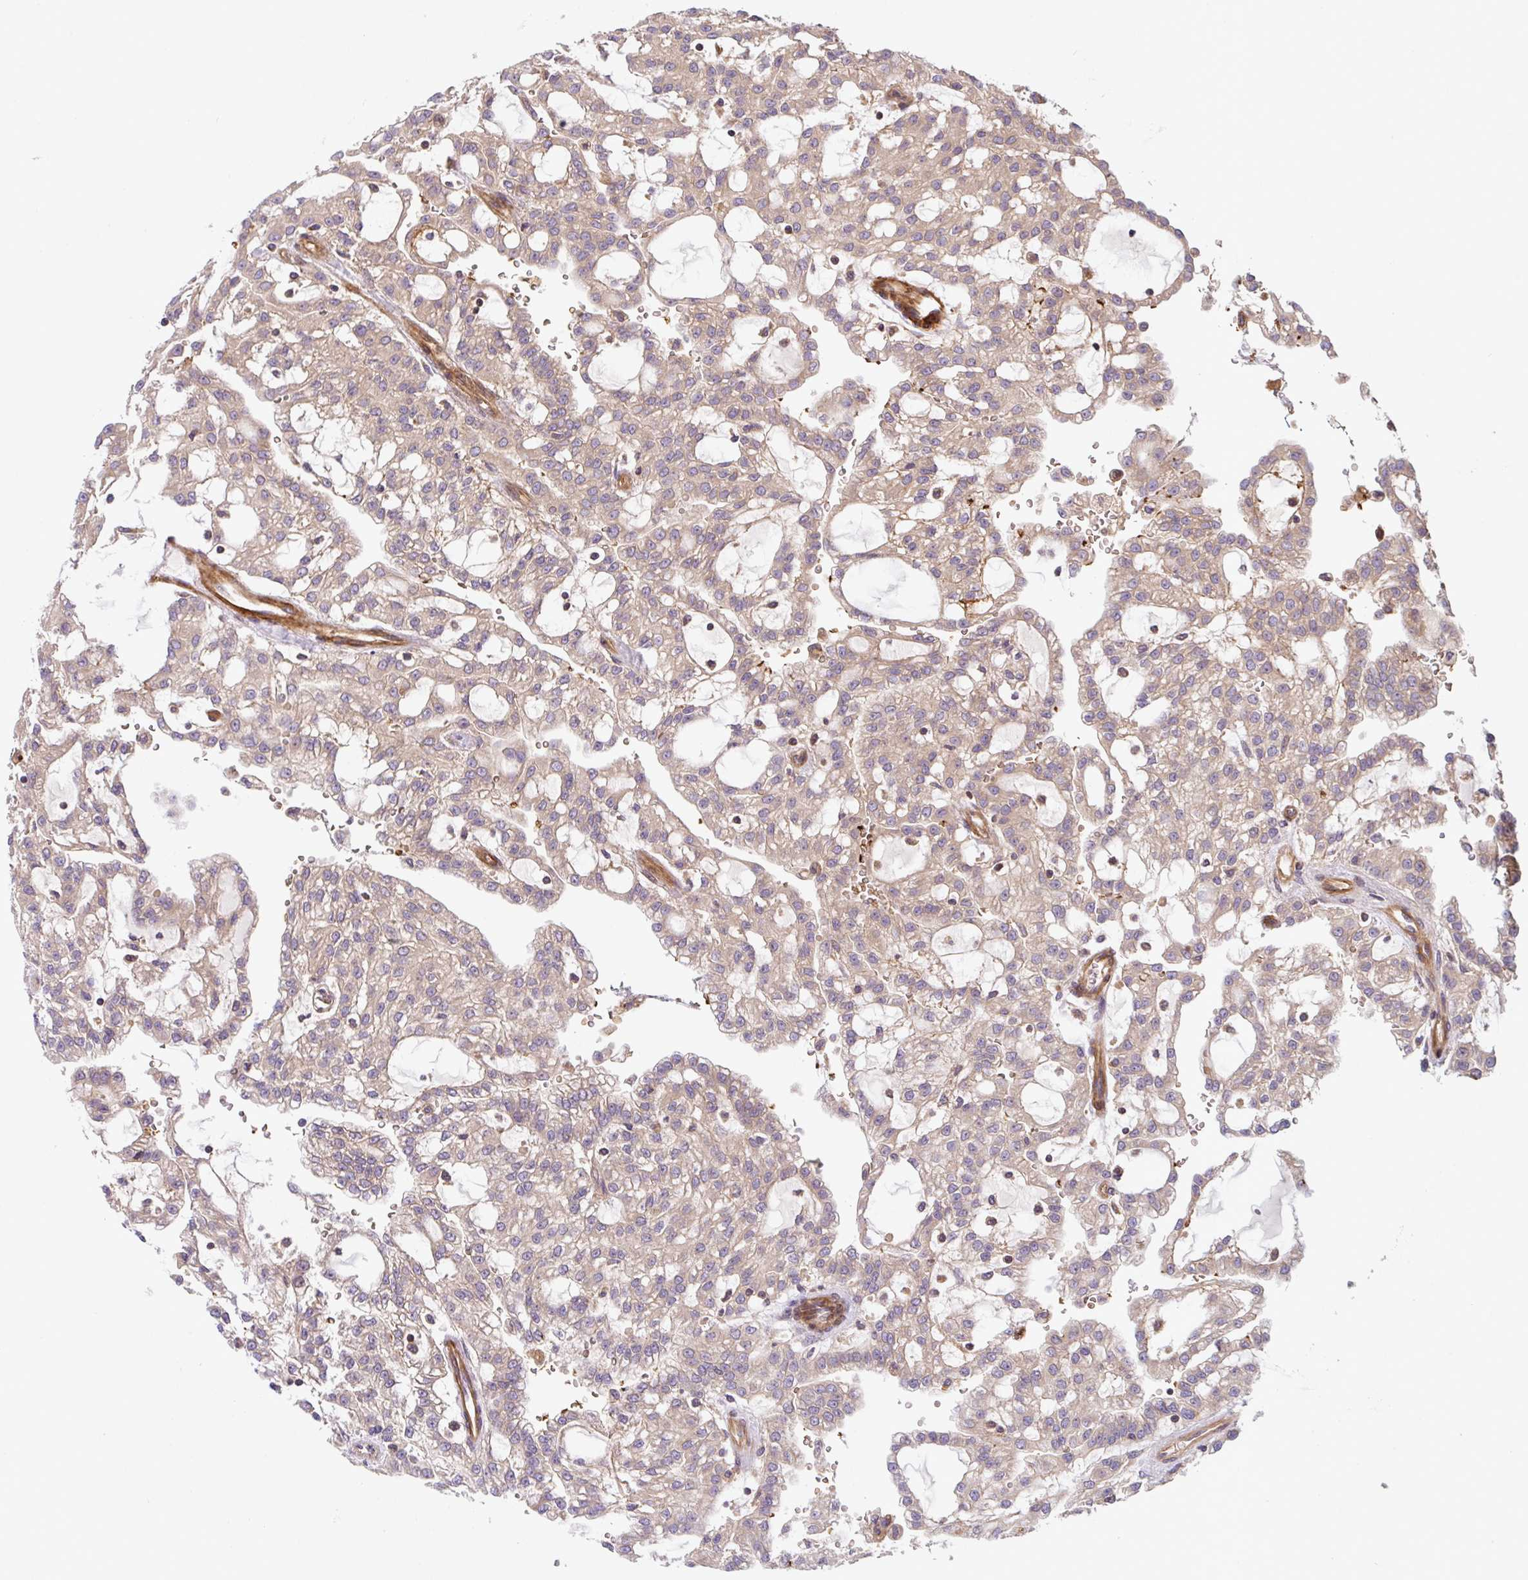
{"staining": {"intensity": "weak", "quantity": "25%-75%", "location": "cytoplasmic/membranous"}, "tissue": "renal cancer", "cell_type": "Tumor cells", "image_type": "cancer", "snomed": [{"axis": "morphology", "description": "Adenocarcinoma, NOS"}, {"axis": "topography", "description": "Kidney"}], "caption": "Renal adenocarcinoma was stained to show a protein in brown. There is low levels of weak cytoplasmic/membranous staining in about 25%-75% of tumor cells.", "gene": "APOBEC3D", "patient": {"sex": "male", "age": 63}}